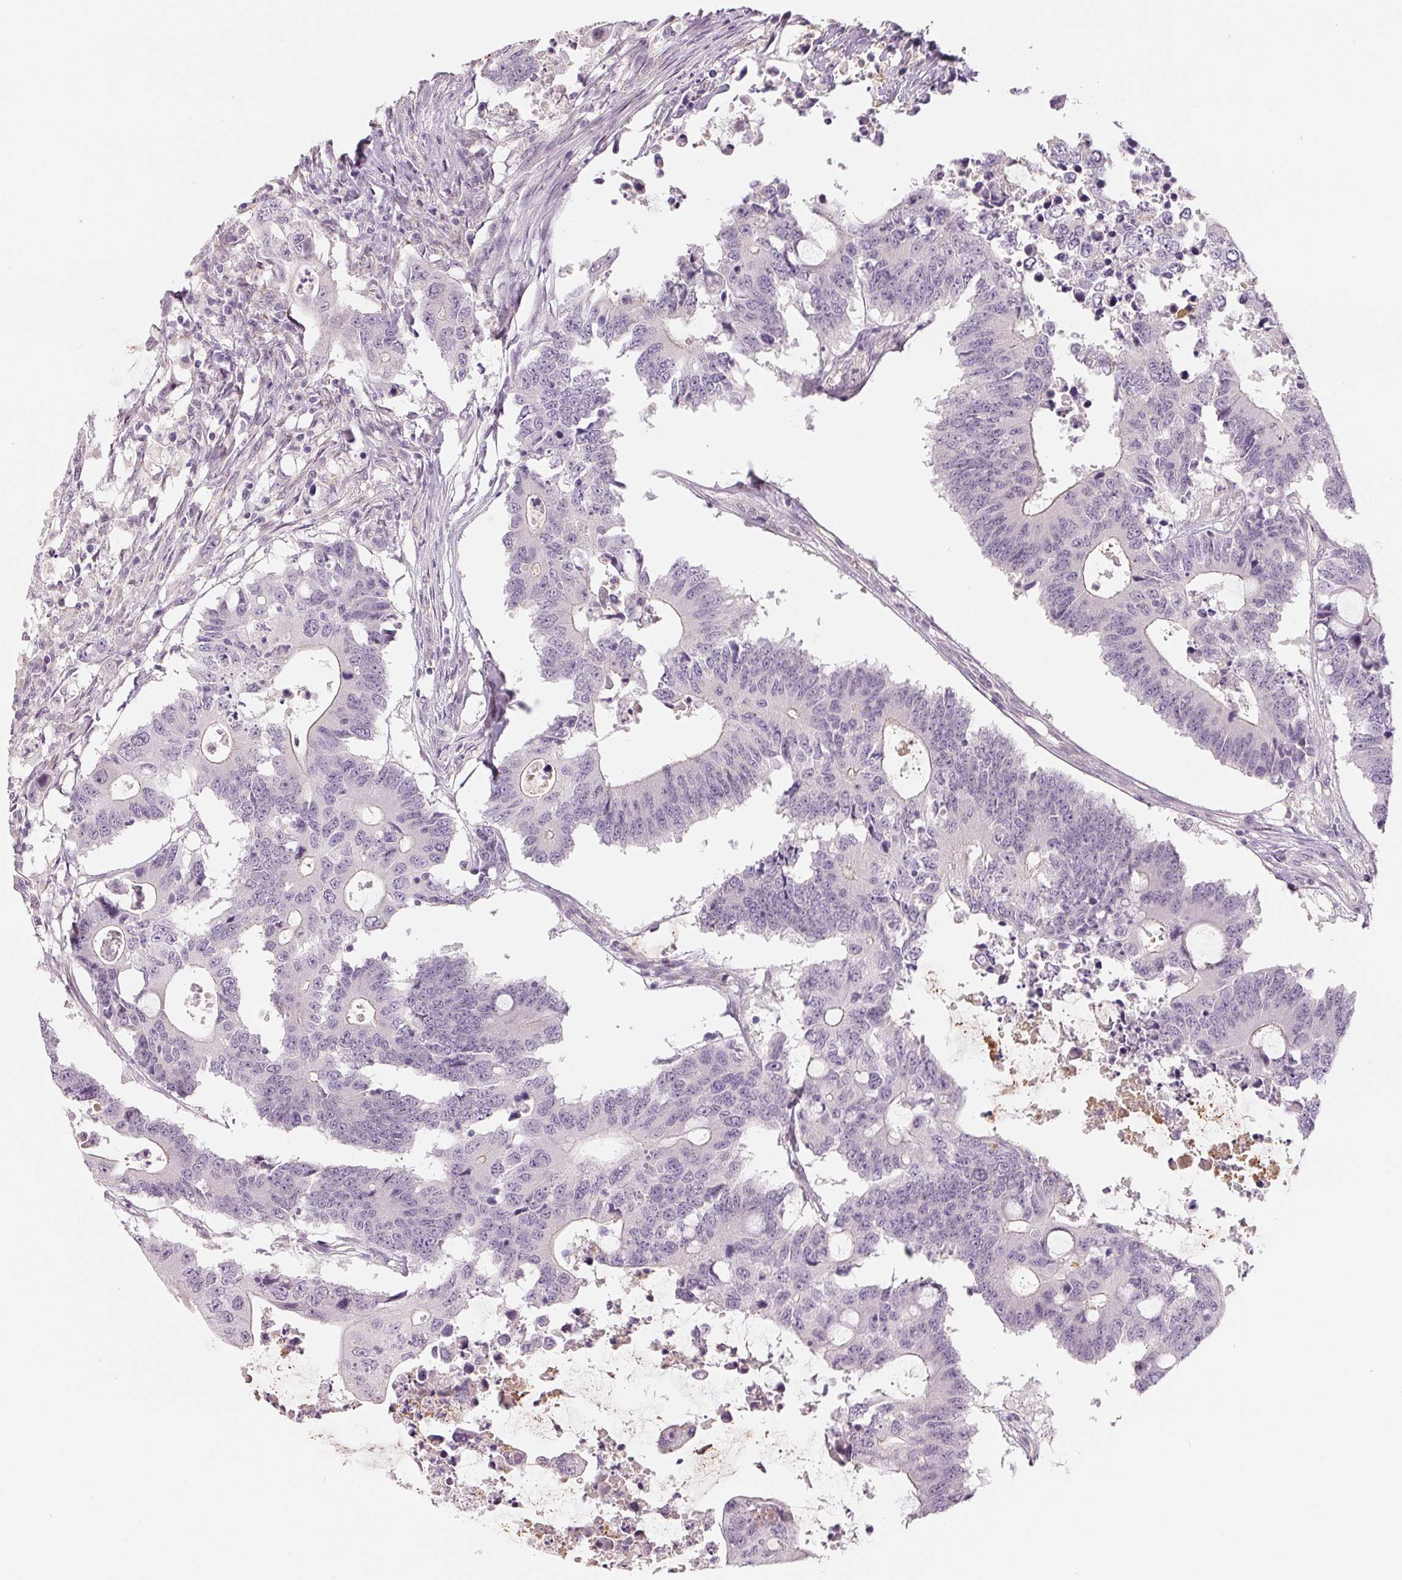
{"staining": {"intensity": "negative", "quantity": "none", "location": "none"}, "tissue": "colorectal cancer", "cell_type": "Tumor cells", "image_type": "cancer", "snomed": [{"axis": "morphology", "description": "Adenocarcinoma, NOS"}, {"axis": "topography", "description": "Colon"}], "caption": "A high-resolution micrograph shows immunohistochemistry staining of adenocarcinoma (colorectal), which shows no significant expression in tumor cells.", "gene": "CFC1", "patient": {"sex": "male", "age": 71}}